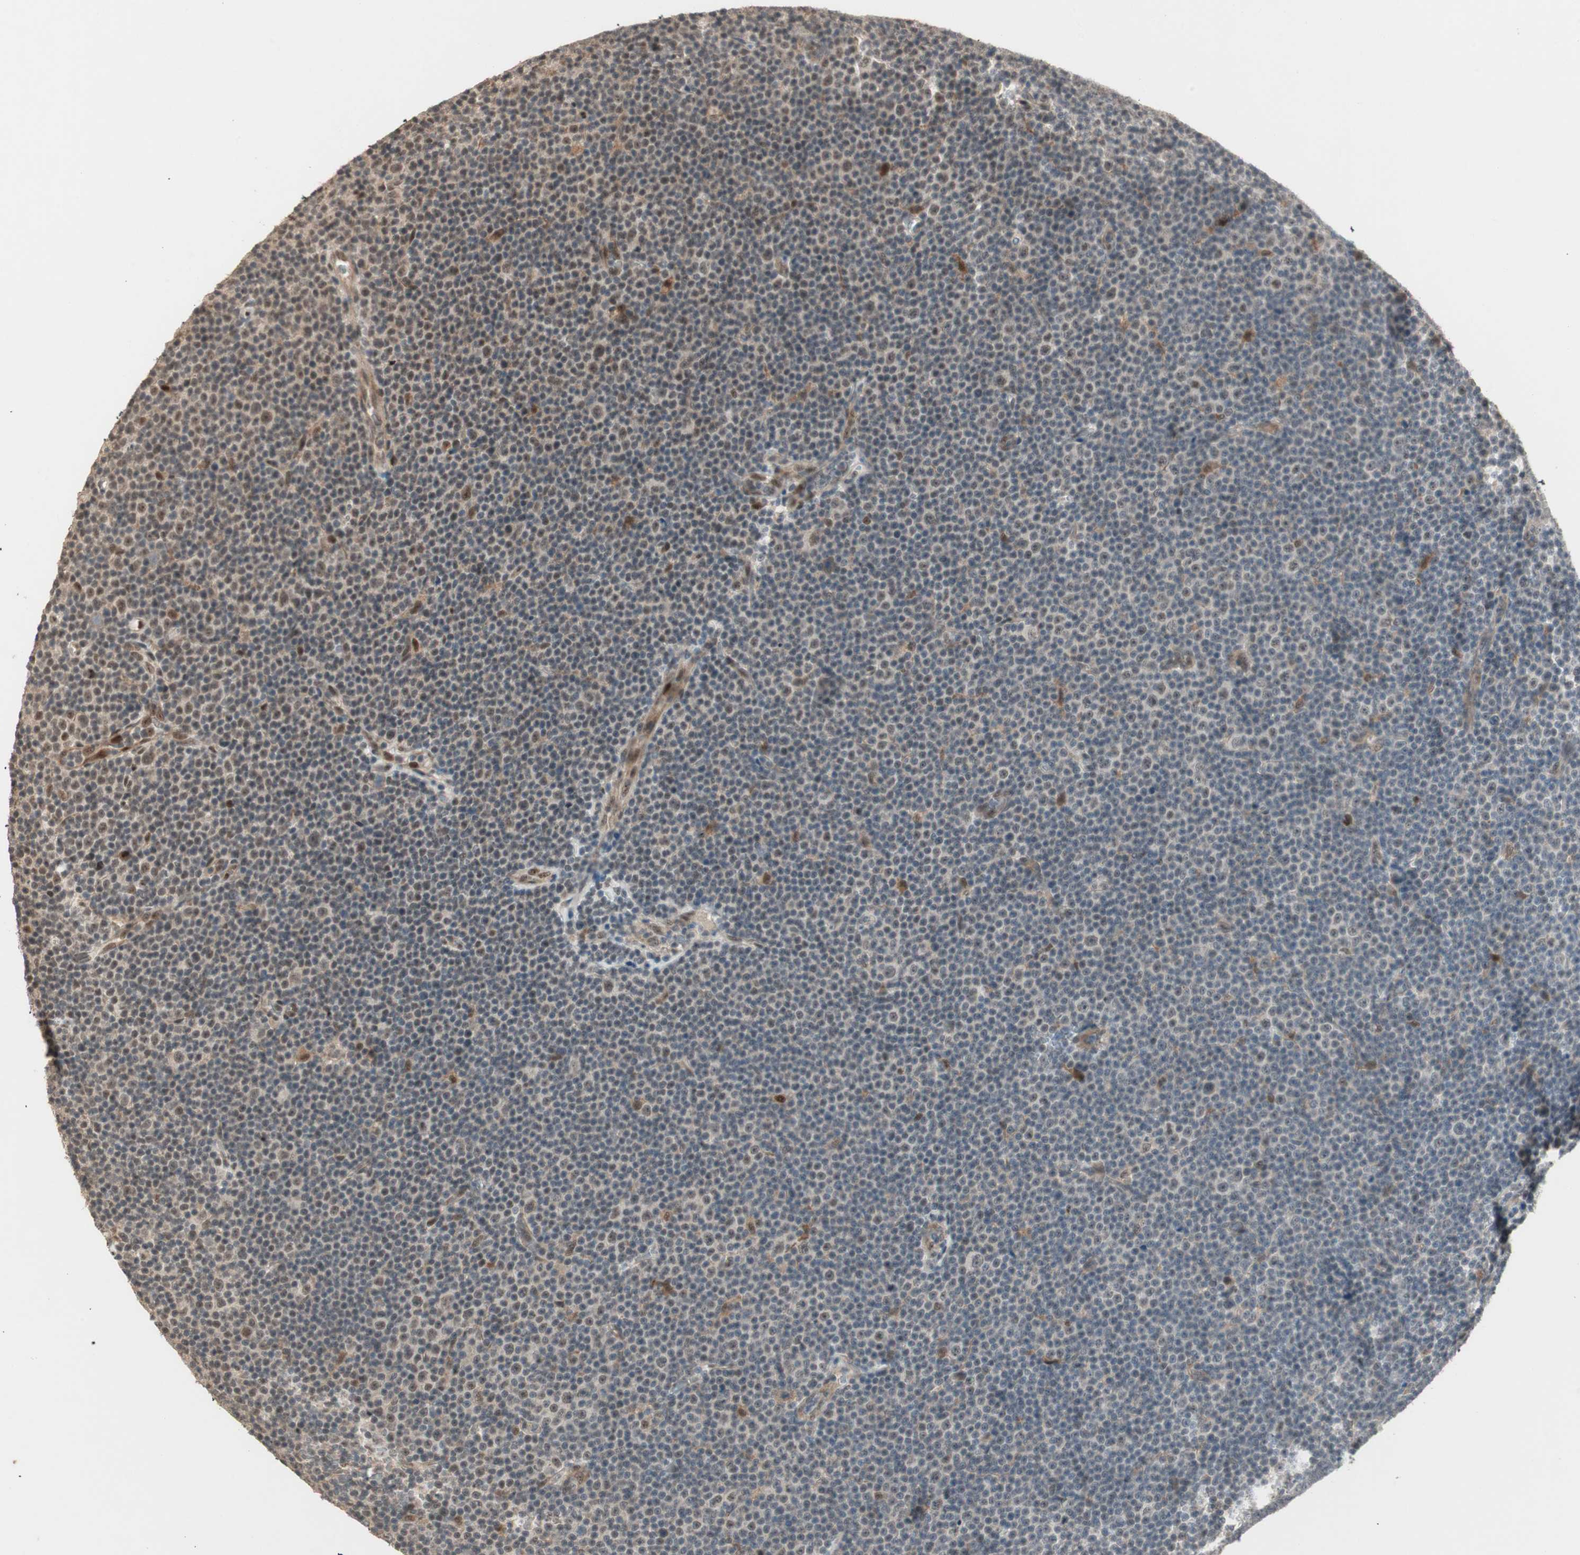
{"staining": {"intensity": "moderate", "quantity": "<25%", "location": "nuclear"}, "tissue": "lymphoma", "cell_type": "Tumor cells", "image_type": "cancer", "snomed": [{"axis": "morphology", "description": "Malignant lymphoma, non-Hodgkin's type, Low grade"}, {"axis": "topography", "description": "Lymph node"}], "caption": "The immunohistochemical stain shows moderate nuclear staining in tumor cells of malignant lymphoma, non-Hodgkin's type (low-grade) tissue.", "gene": "ZSCAN31", "patient": {"sex": "female", "age": 67}}